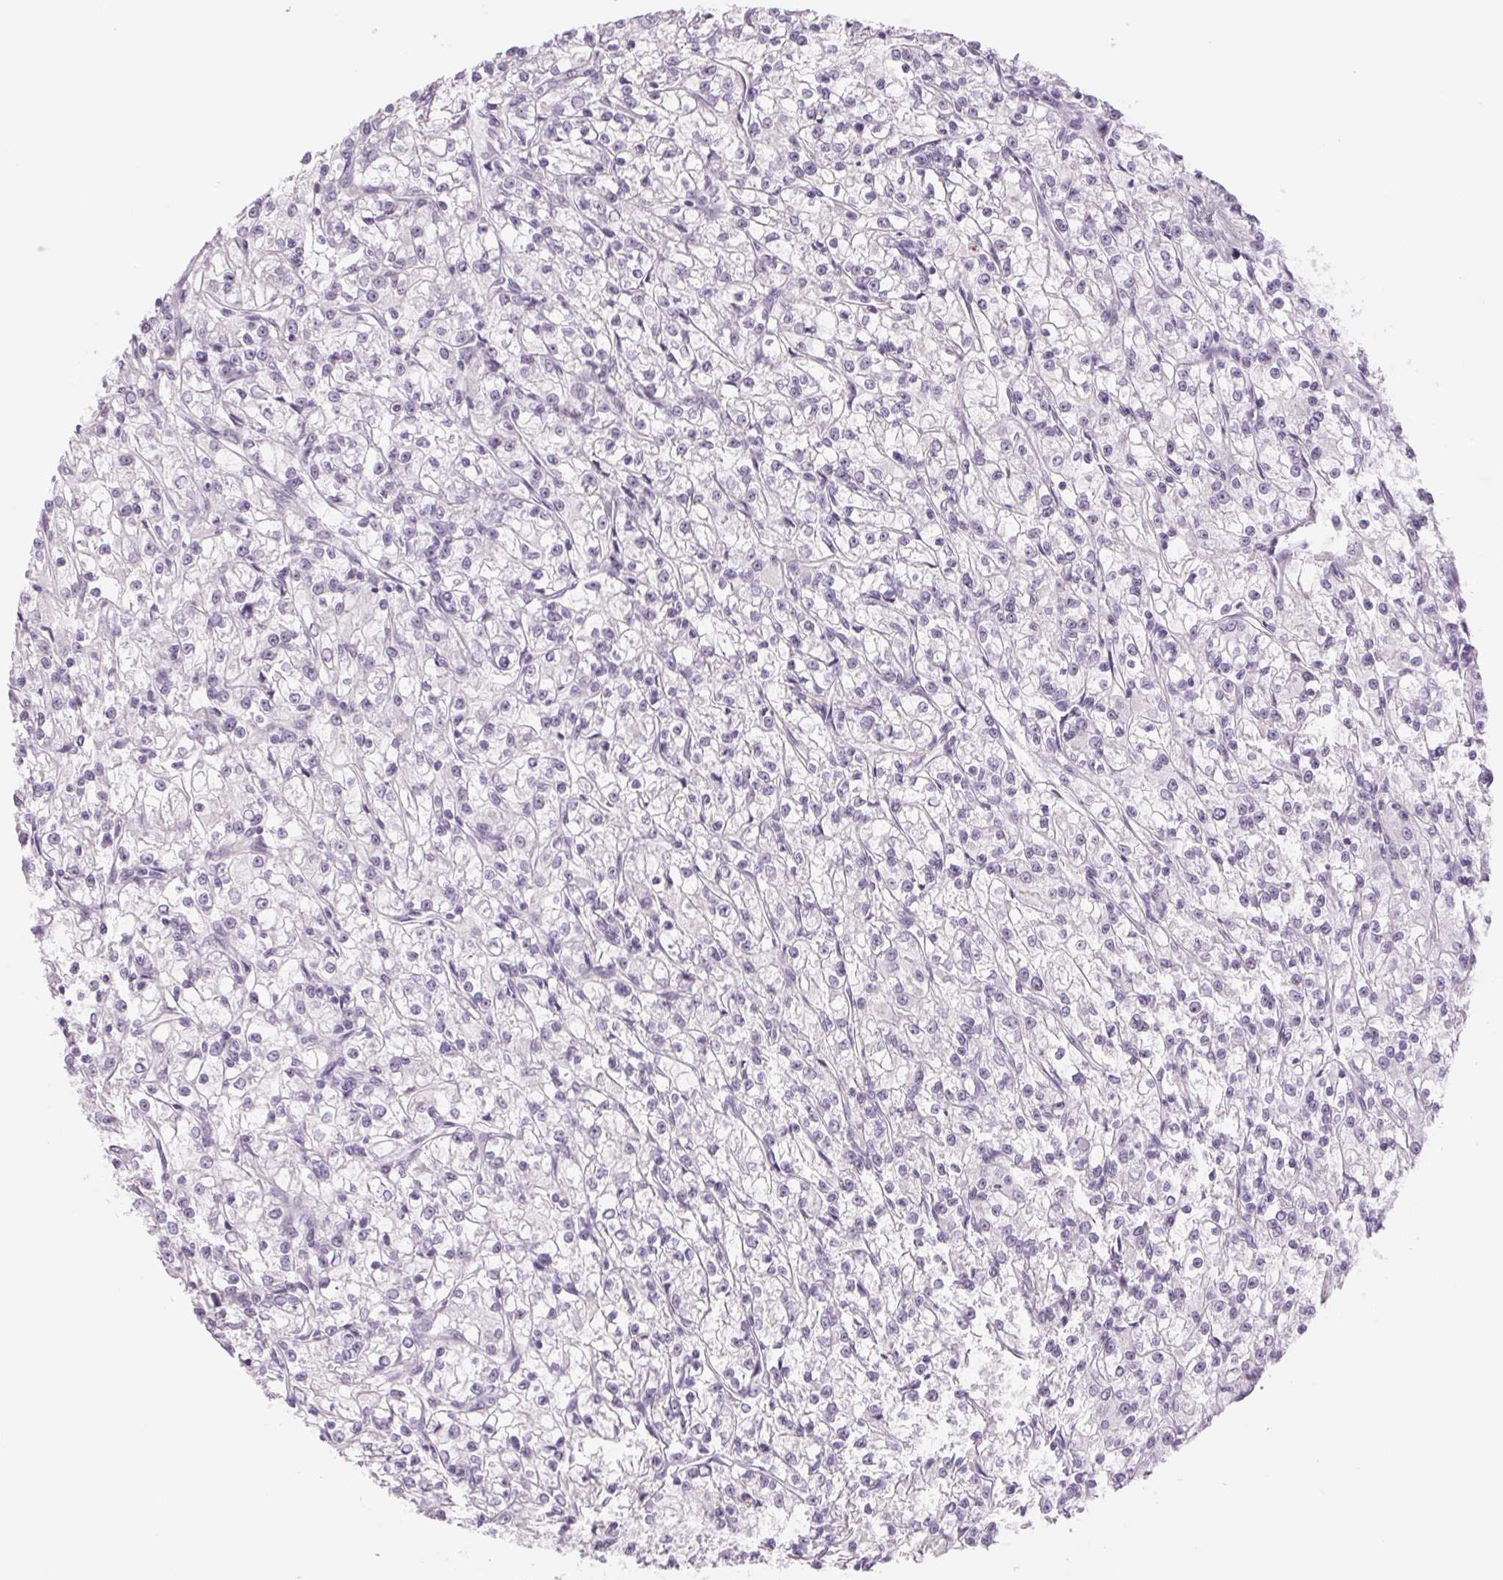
{"staining": {"intensity": "negative", "quantity": "none", "location": "none"}, "tissue": "renal cancer", "cell_type": "Tumor cells", "image_type": "cancer", "snomed": [{"axis": "morphology", "description": "Adenocarcinoma, NOS"}, {"axis": "topography", "description": "Kidney"}], "caption": "The IHC histopathology image has no significant staining in tumor cells of adenocarcinoma (renal) tissue.", "gene": "ZC3H14", "patient": {"sex": "female", "age": 59}}